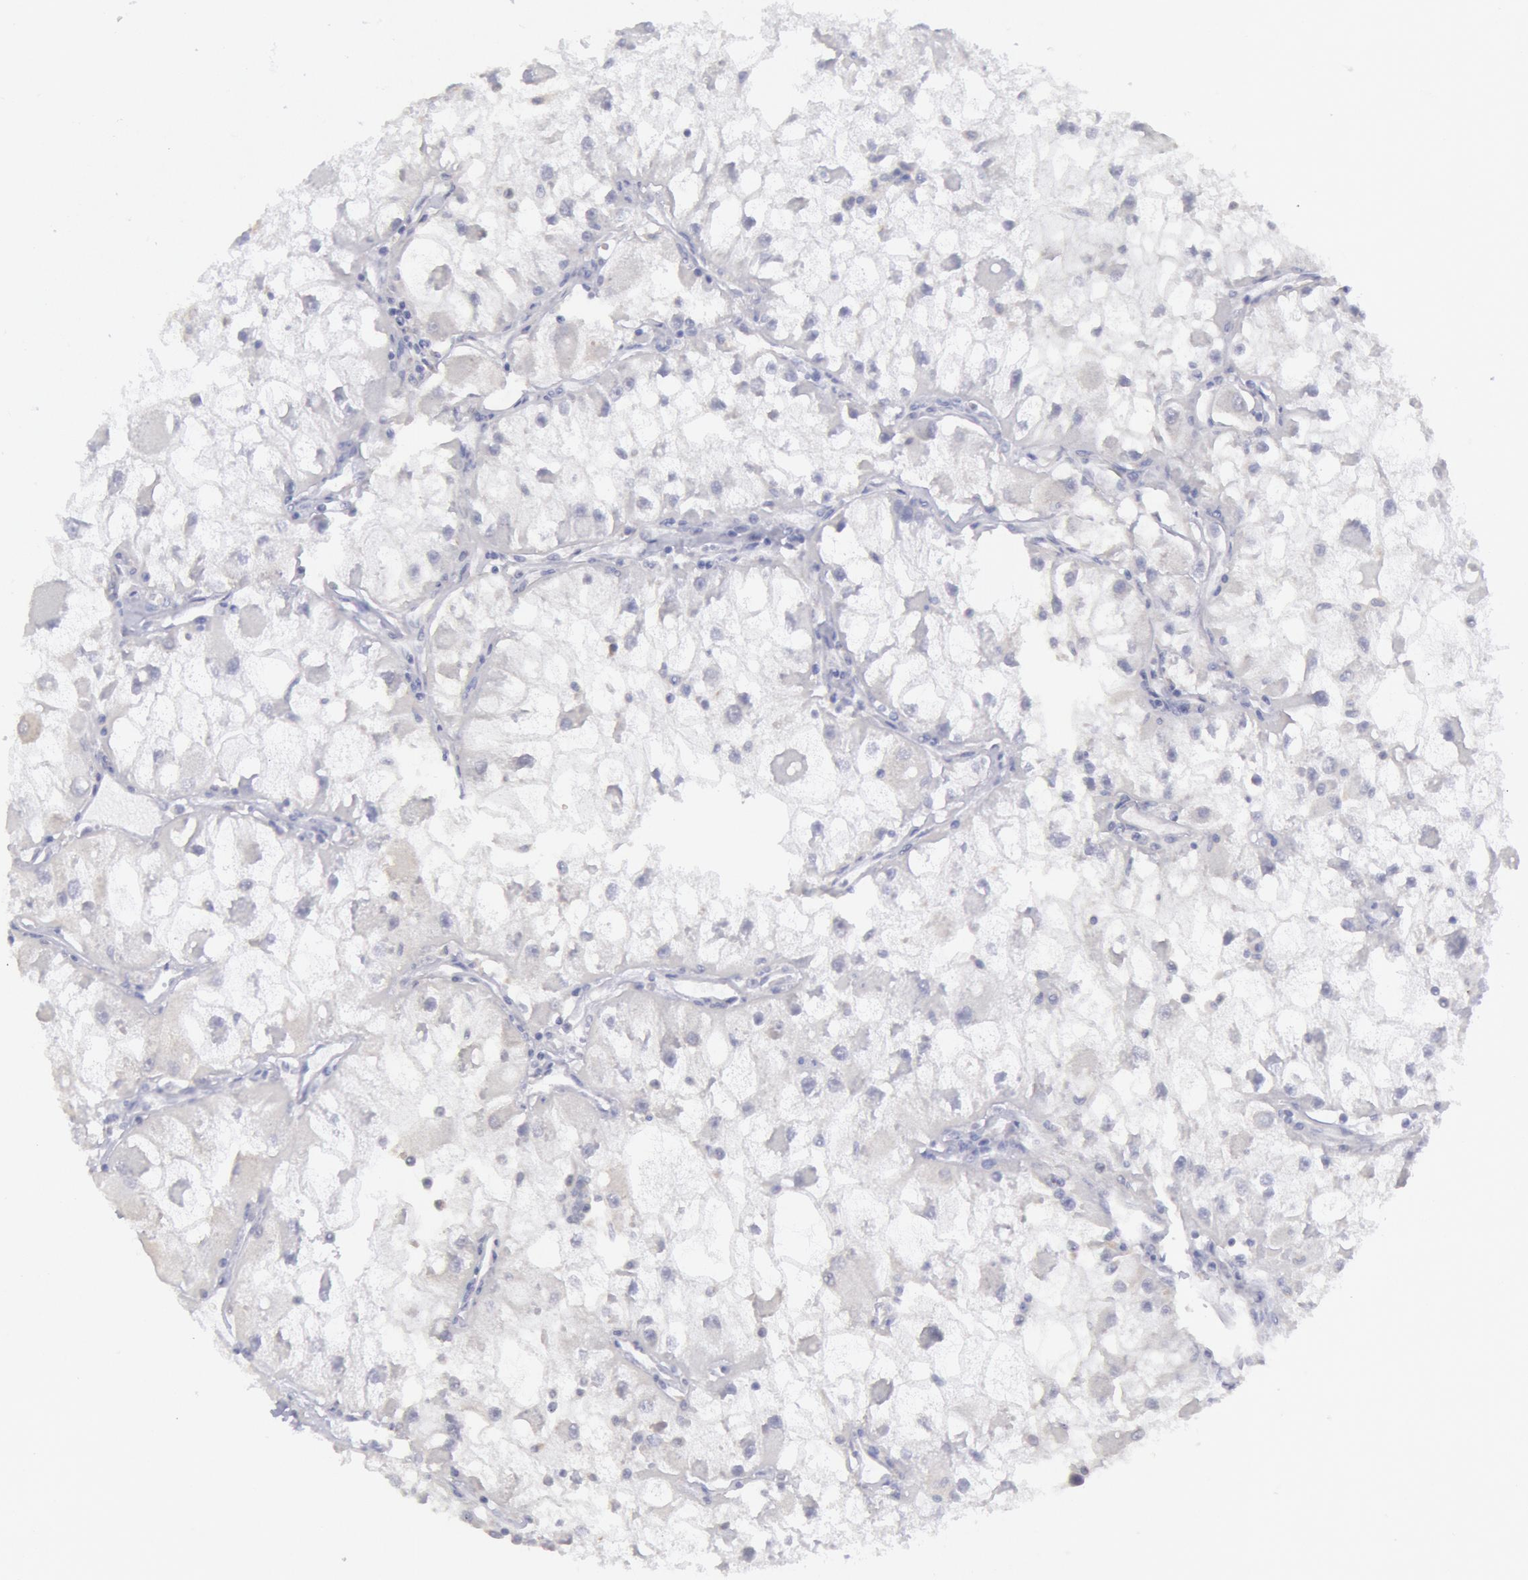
{"staining": {"intensity": "negative", "quantity": "none", "location": "none"}, "tissue": "renal cancer", "cell_type": "Tumor cells", "image_type": "cancer", "snomed": [{"axis": "morphology", "description": "Adenocarcinoma, NOS"}, {"axis": "topography", "description": "Kidney"}], "caption": "Immunohistochemistry of human renal adenocarcinoma exhibits no positivity in tumor cells. The staining is performed using DAB (3,3'-diaminobenzidine) brown chromogen with nuclei counter-stained in using hematoxylin.", "gene": "MYH7", "patient": {"sex": "female", "age": 73}}